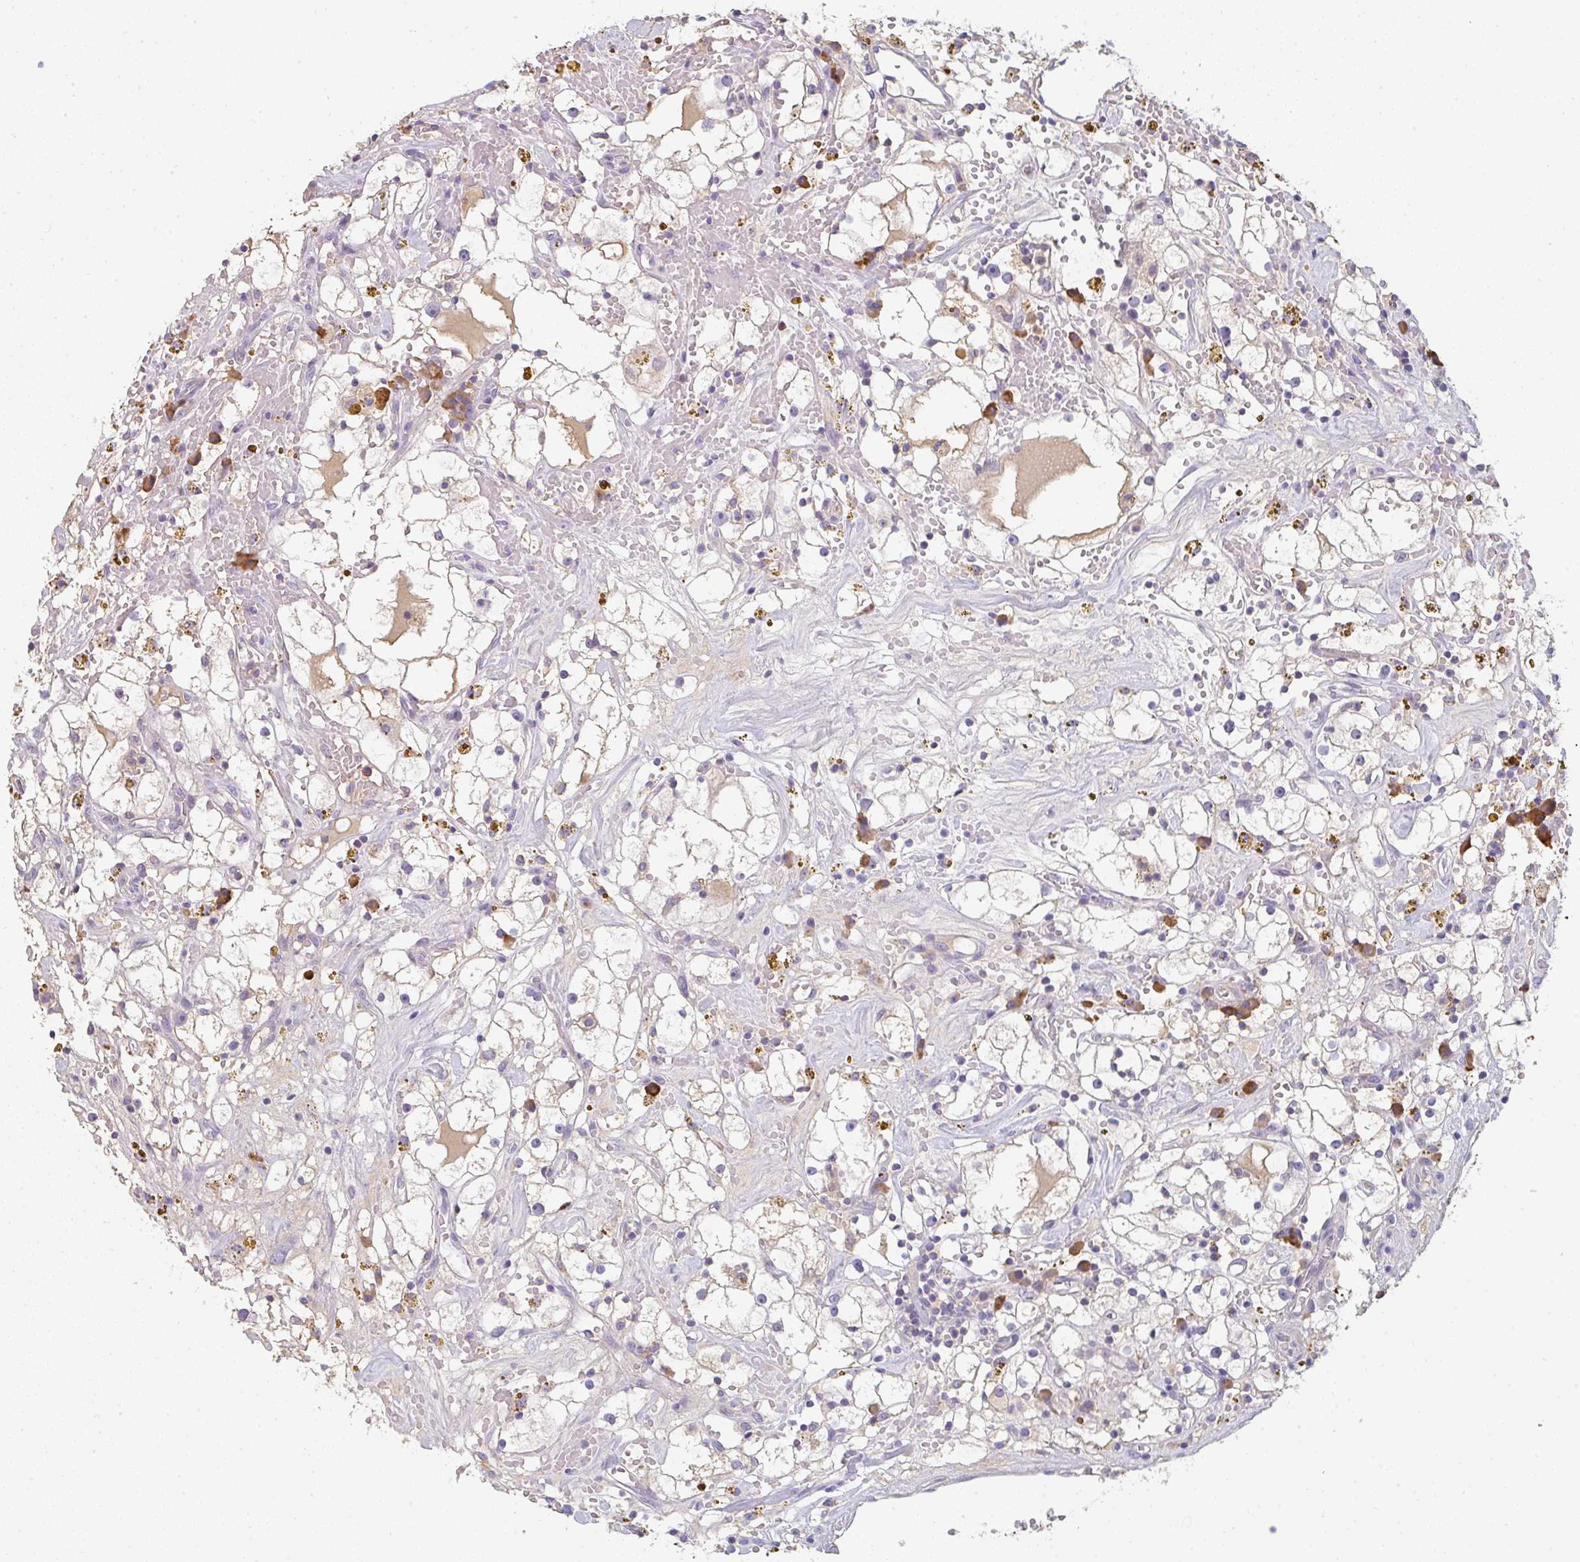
{"staining": {"intensity": "negative", "quantity": "none", "location": "none"}, "tissue": "renal cancer", "cell_type": "Tumor cells", "image_type": "cancer", "snomed": [{"axis": "morphology", "description": "Adenocarcinoma, NOS"}, {"axis": "topography", "description": "Kidney"}], "caption": "High power microscopy image of an IHC micrograph of renal cancer (adenocarcinoma), revealing no significant positivity in tumor cells.", "gene": "ZNF215", "patient": {"sex": "male", "age": 56}}